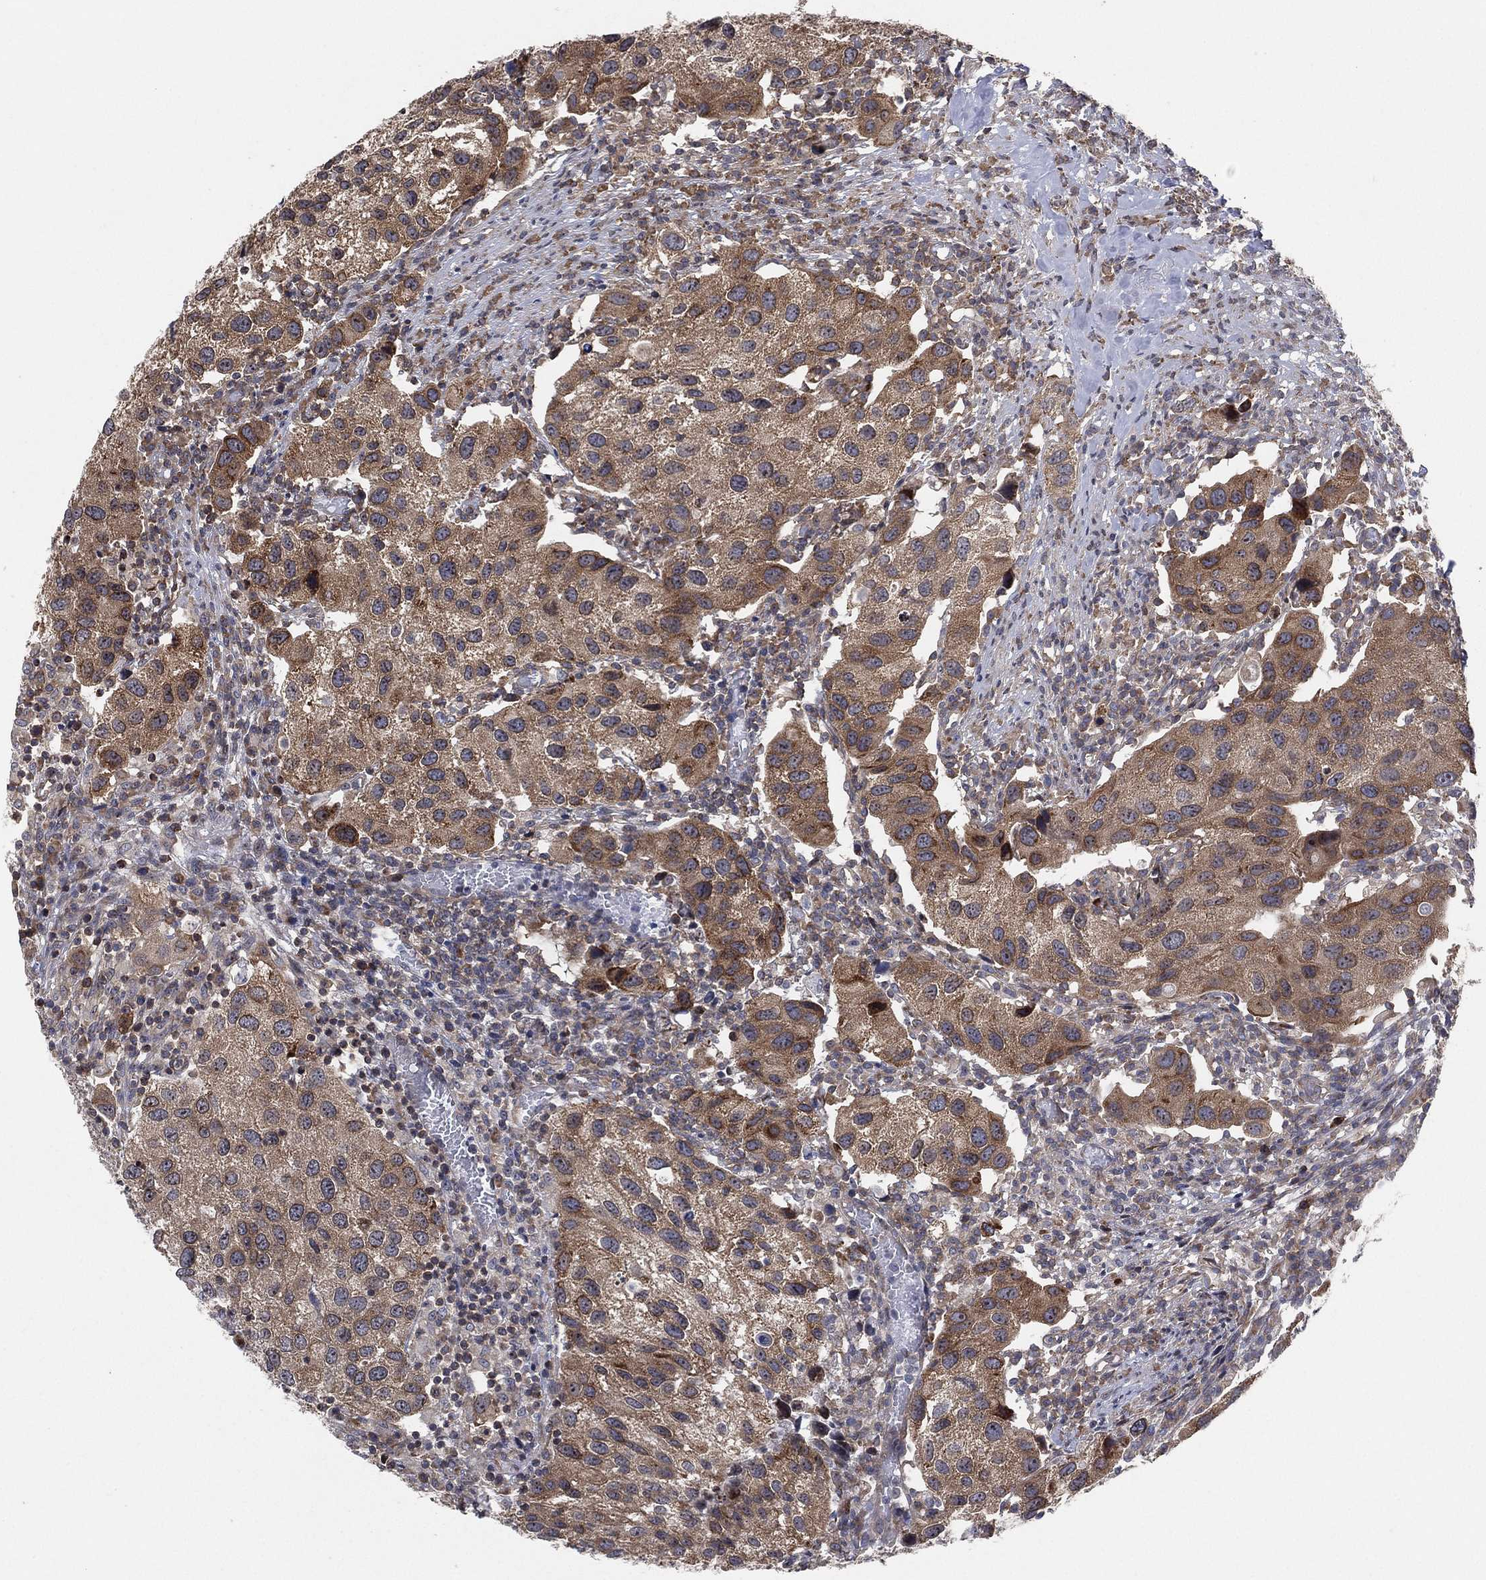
{"staining": {"intensity": "moderate", "quantity": ">75%", "location": "cytoplasmic/membranous"}, "tissue": "urothelial cancer", "cell_type": "Tumor cells", "image_type": "cancer", "snomed": [{"axis": "morphology", "description": "Urothelial carcinoma, High grade"}, {"axis": "topography", "description": "Urinary bladder"}], "caption": "Approximately >75% of tumor cells in human high-grade urothelial carcinoma exhibit moderate cytoplasmic/membranous protein expression as visualized by brown immunohistochemical staining.", "gene": "TMCO1", "patient": {"sex": "male", "age": 79}}